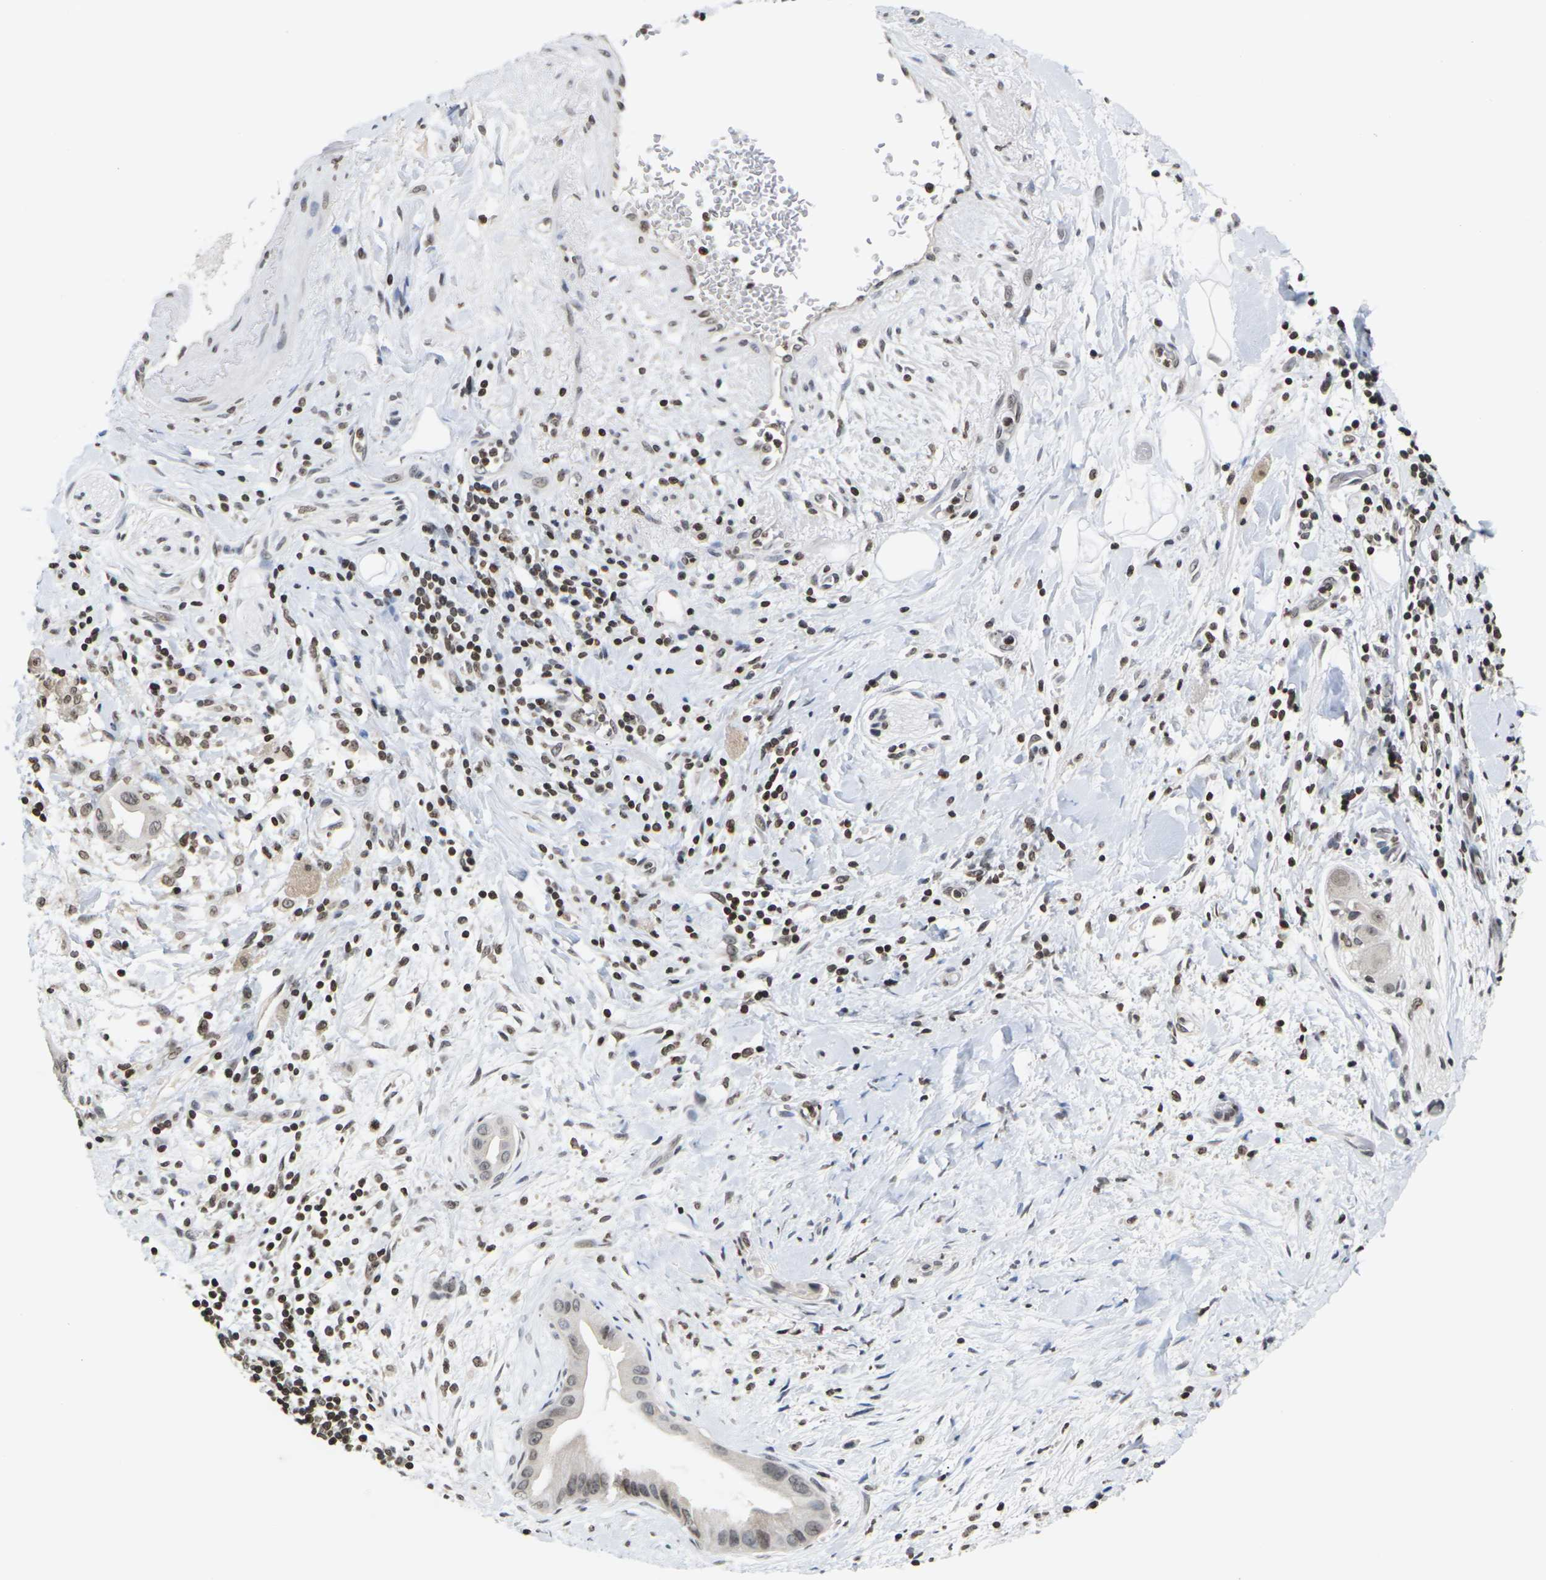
{"staining": {"intensity": "moderate", "quantity": ">75%", "location": "nuclear"}, "tissue": "pancreatic cancer", "cell_type": "Tumor cells", "image_type": "cancer", "snomed": [{"axis": "morphology", "description": "Adenocarcinoma, NOS"}, {"axis": "topography", "description": "Pancreas"}], "caption": "Adenocarcinoma (pancreatic) stained for a protein reveals moderate nuclear positivity in tumor cells. (Brightfield microscopy of DAB IHC at high magnification).", "gene": "ETV5", "patient": {"sex": "male", "age": 55}}